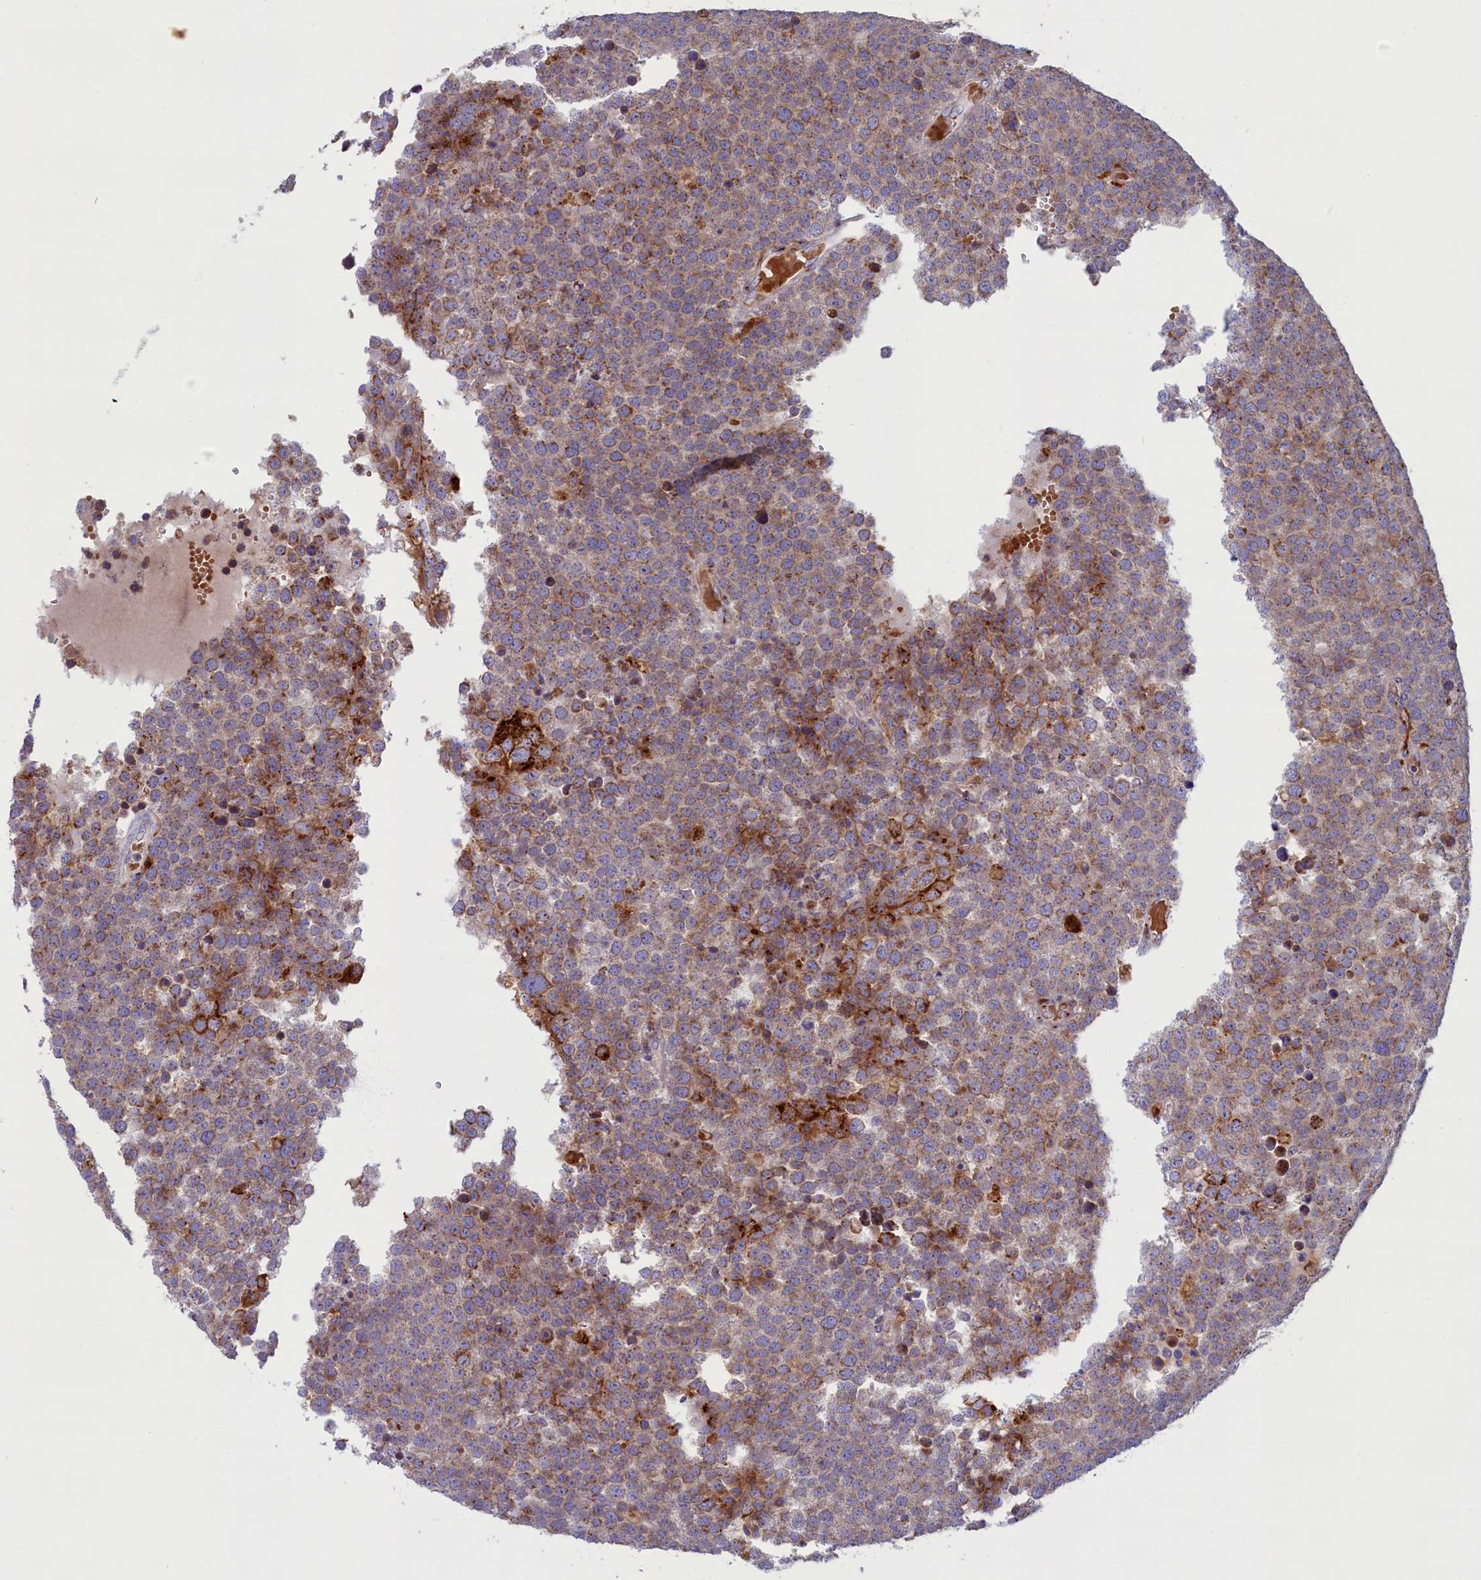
{"staining": {"intensity": "moderate", "quantity": ">75%", "location": "cytoplasmic/membranous"}, "tissue": "testis cancer", "cell_type": "Tumor cells", "image_type": "cancer", "snomed": [{"axis": "morphology", "description": "Seminoma, NOS"}, {"axis": "topography", "description": "Testis"}], "caption": "IHC (DAB) staining of testis cancer shows moderate cytoplasmic/membranous protein expression in approximately >75% of tumor cells. Using DAB (brown) and hematoxylin (blue) stains, captured at high magnification using brightfield microscopy.", "gene": "BLVRB", "patient": {"sex": "male", "age": 71}}